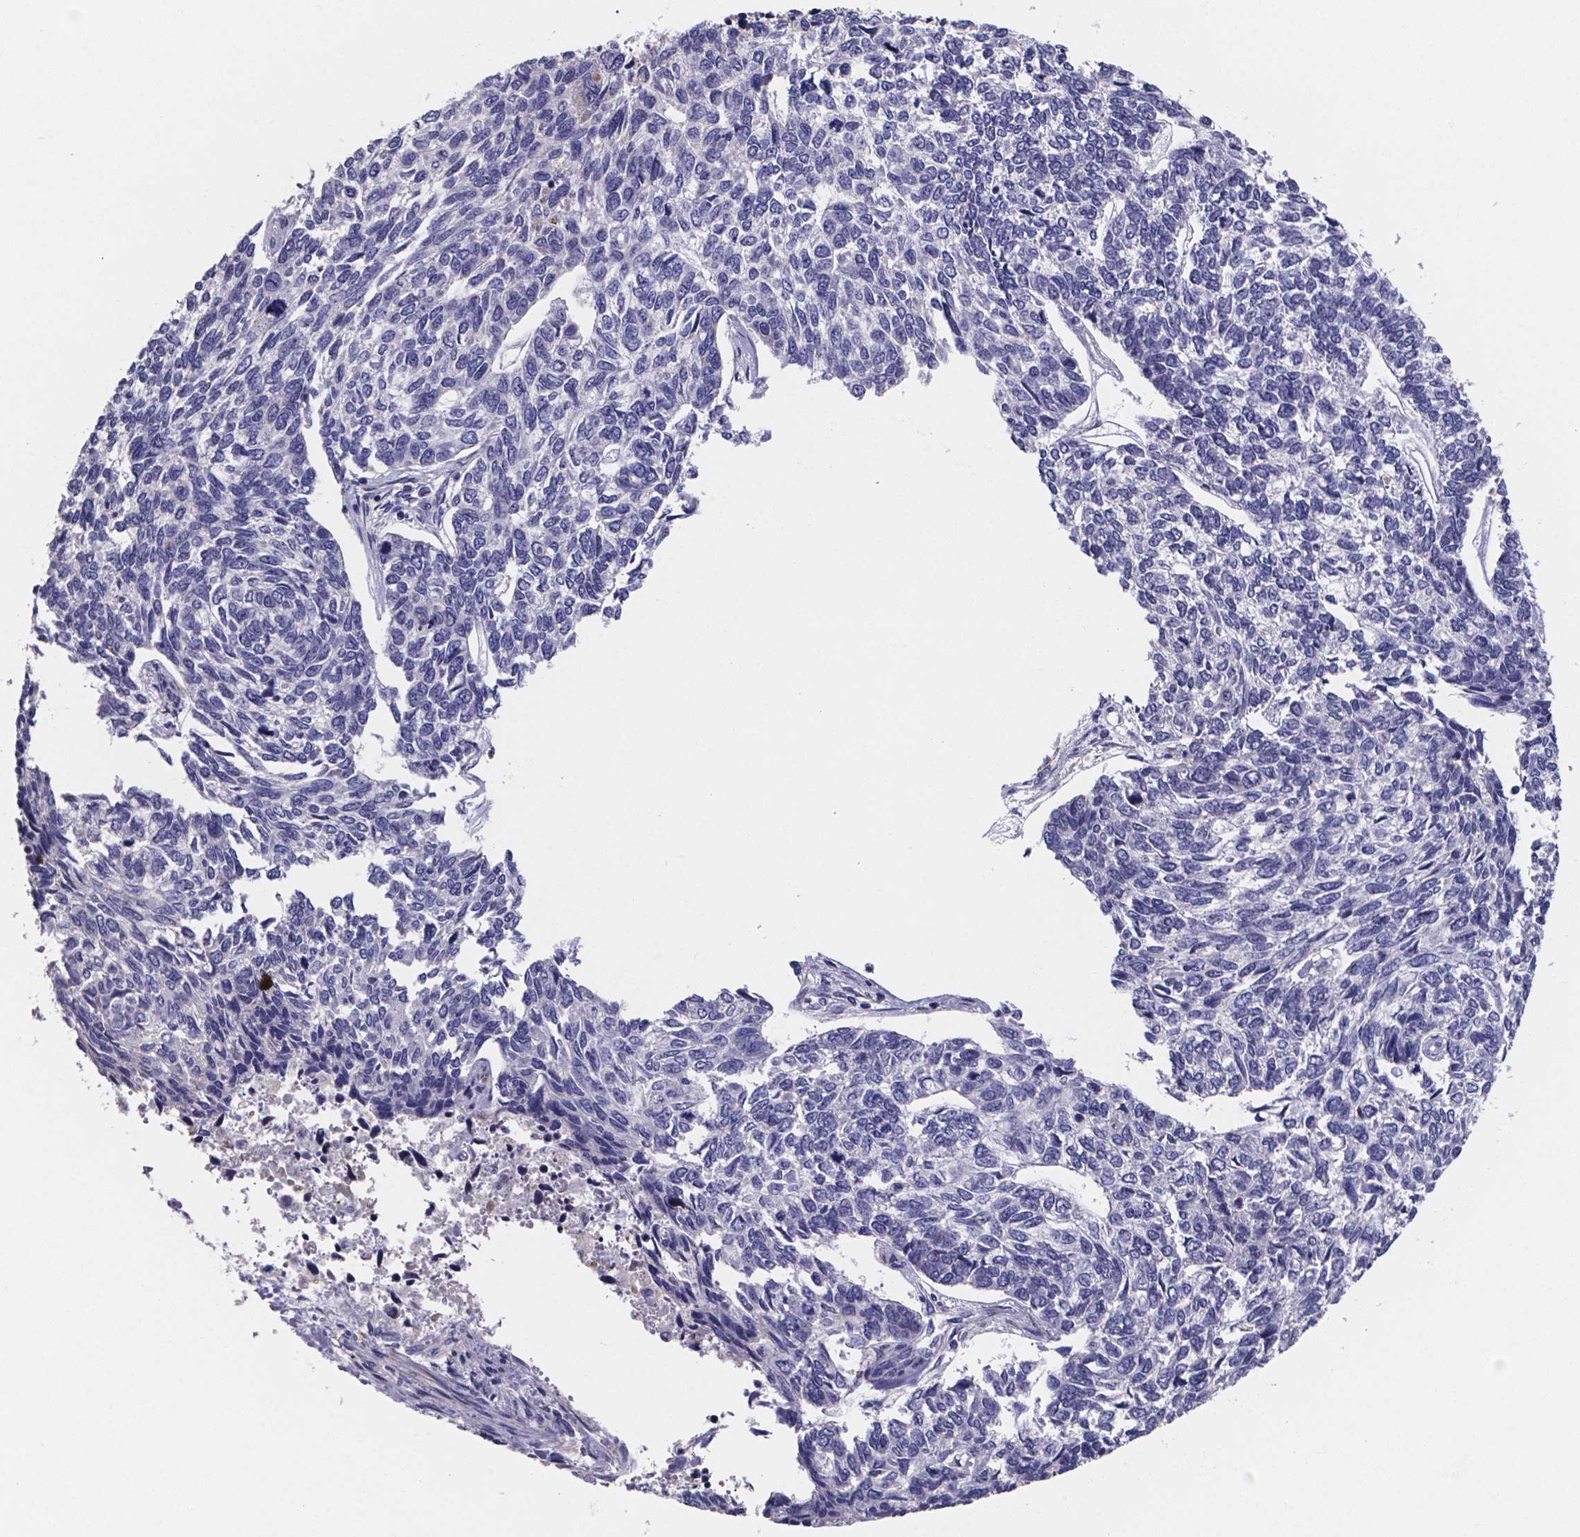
{"staining": {"intensity": "negative", "quantity": "none", "location": "none"}, "tissue": "skin cancer", "cell_type": "Tumor cells", "image_type": "cancer", "snomed": [{"axis": "morphology", "description": "Basal cell carcinoma"}, {"axis": "topography", "description": "Skin"}], "caption": "Skin basal cell carcinoma was stained to show a protein in brown. There is no significant expression in tumor cells.", "gene": "GABRA3", "patient": {"sex": "female", "age": 65}}